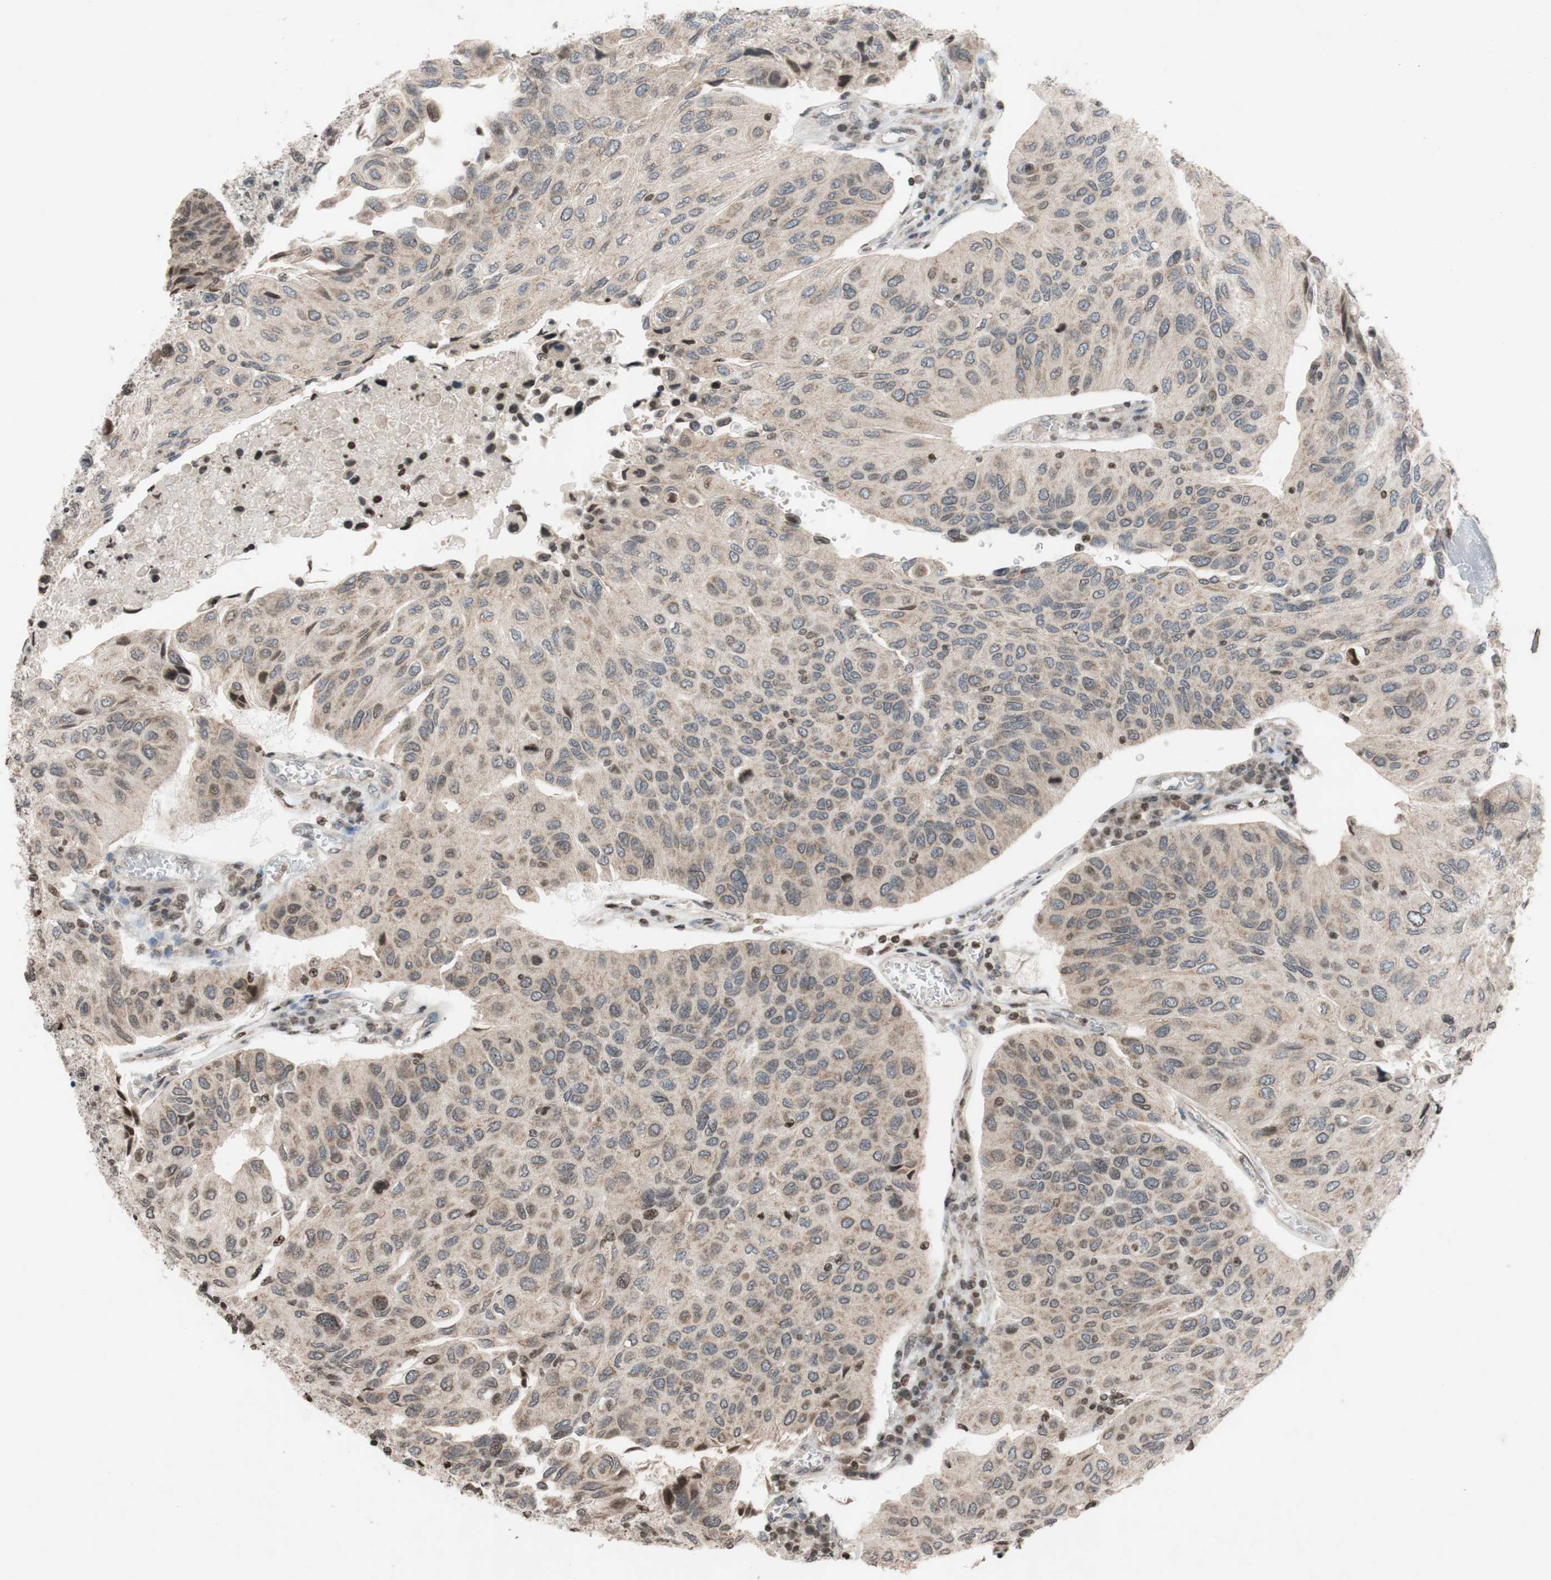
{"staining": {"intensity": "weak", "quantity": "25%-75%", "location": "nuclear"}, "tissue": "urothelial cancer", "cell_type": "Tumor cells", "image_type": "cancer", "snomed": [{"axis": "morphology", "description": "Urothelial carcinoma, High grade"}, {"axis": "topography", "description": "Urinary bladder"}], "caption": "This image shows immunohistochemistry (IHC) staining of high-grade urothelial carcinoma, with low weak nuclear expression in approximately 25%-75% of tumor cells.", "gene": "MCM6", "patient": {"sex": "male", "age": 66}}